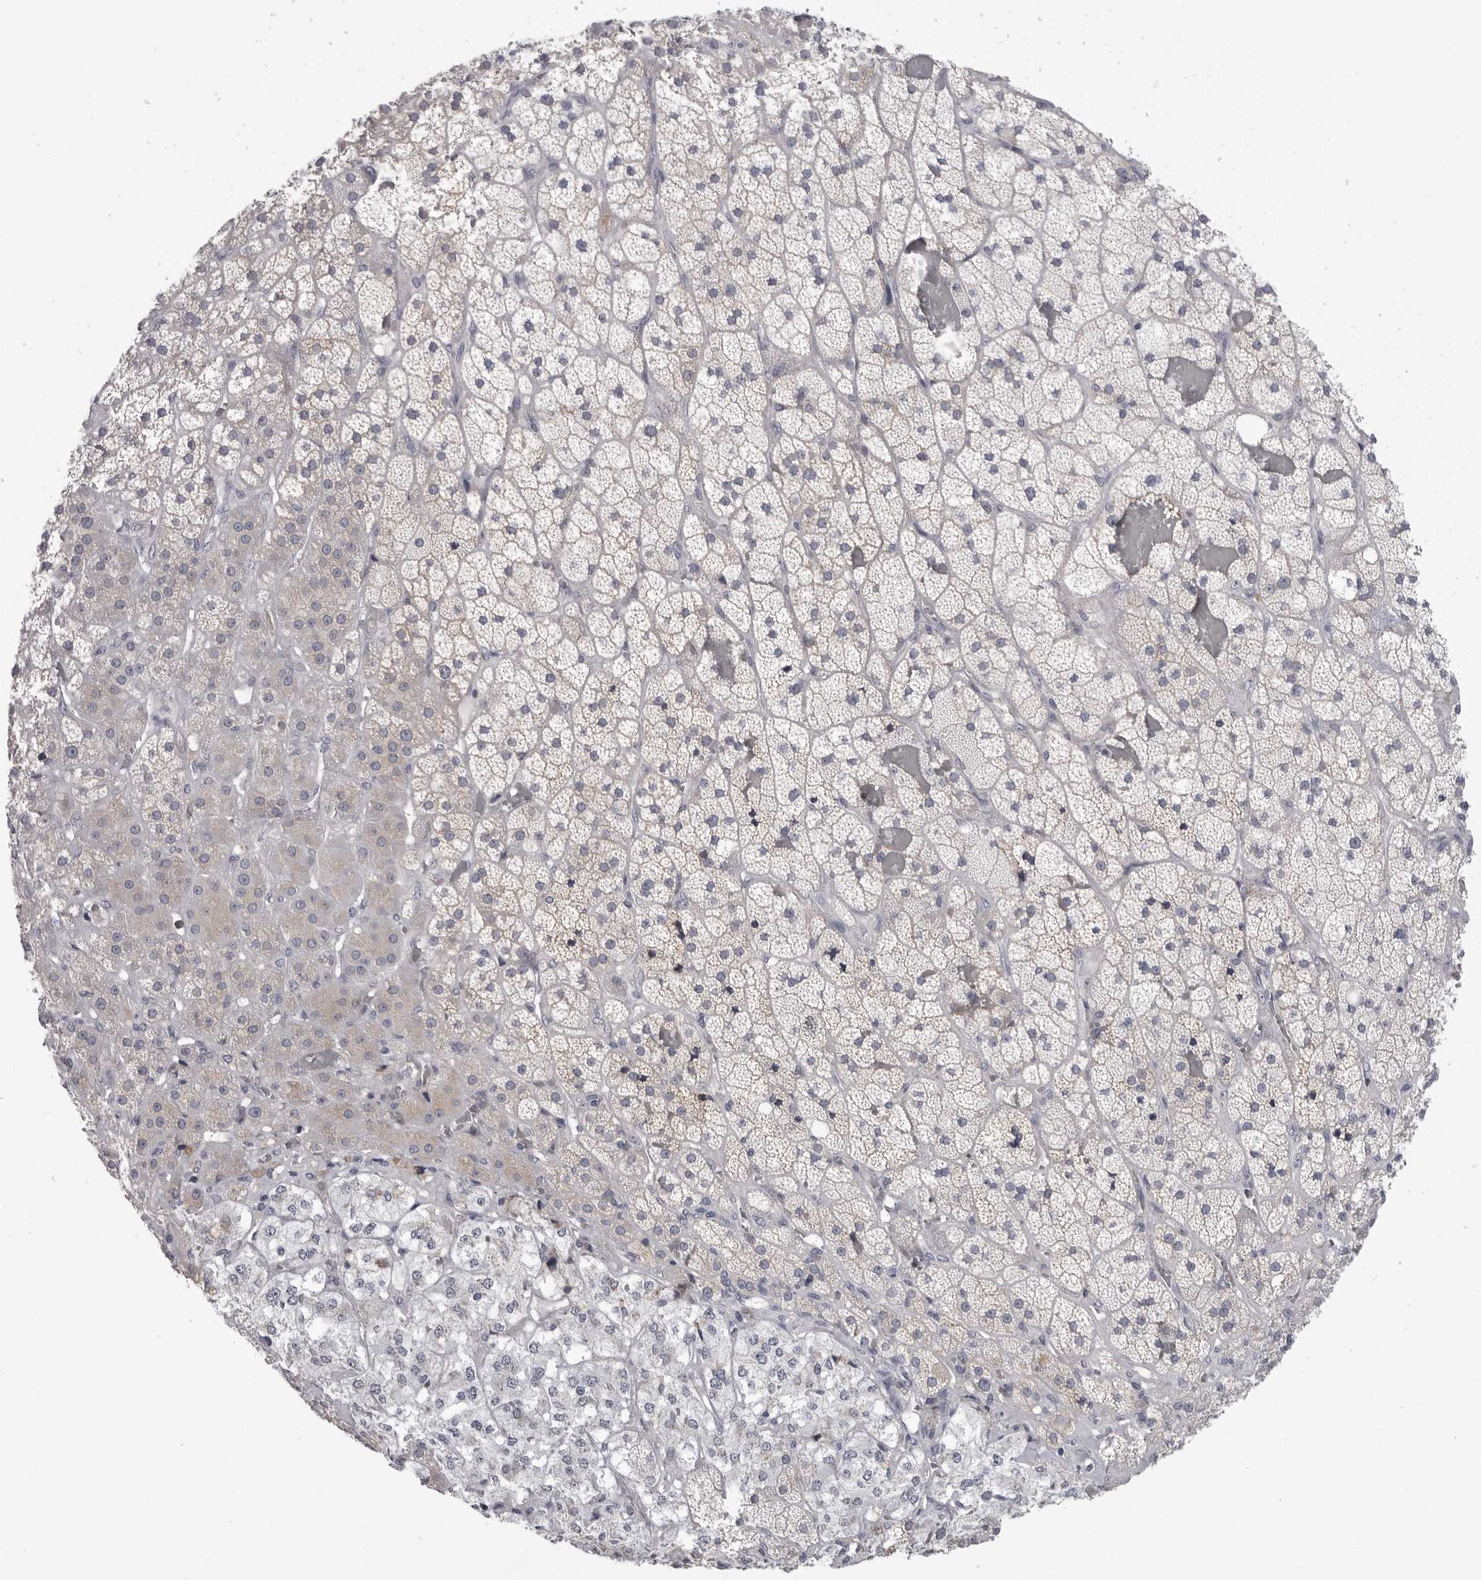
{"staining": {"intensity": "weak", "quantity": "25%-75%", "location": "cytoplasmic/membranous"}, "tissue": "adrenal gland", "cell_type": "Glandular cells", "image_type": "normal", "snomed": [{"axis": "morphology", "description": "Normal tissue, NOS"}, {"axis": "topography", "description": "Adrenal gland"}], "caption": "There is low levels of weak cytoplasmic/membranous positivity in glandular cells of unremarkable adrenal gland, as demonstrated by immunohistochemical staining (brown color).", "gene": "FKBP2", "patient": {"sex": "male", "age": 57}}